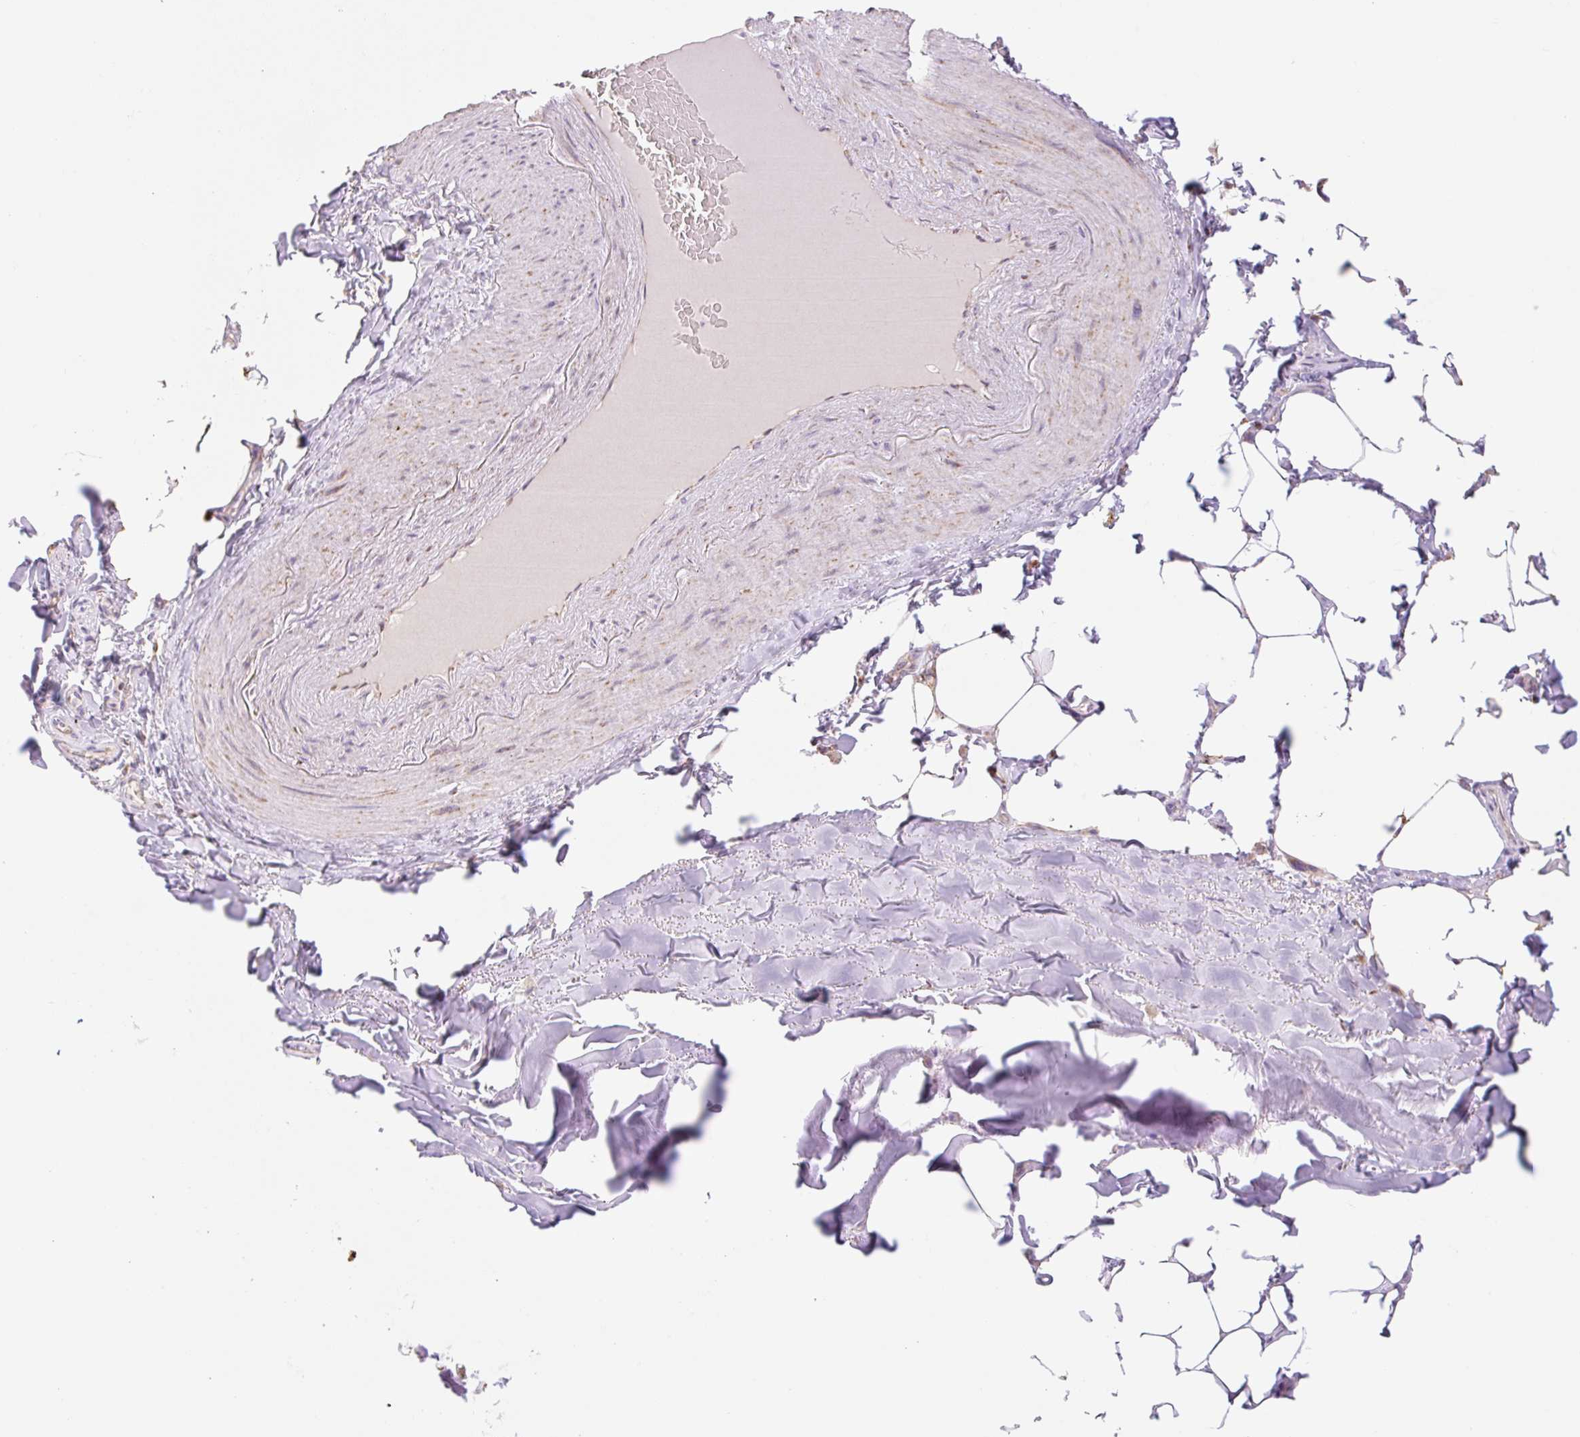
{"staining": {"intensity": "negative", "quantity": "none", "location": "none"}, "tissue": "adipose tissue", "cell_type": "Adipocytes", "image_type": "normal", "snomed": [{"axis": "morphology", "description": "Normal tissue, NOS"}, {"axis": "topography", "description": "Bronchus"}], "caption": "DAB immunohistochemical staining of normal human adipose tissue shows no significant positivity in adipocytes.", "gene": "GOSR2", "patient": {"sex": "male", "age": 66}}